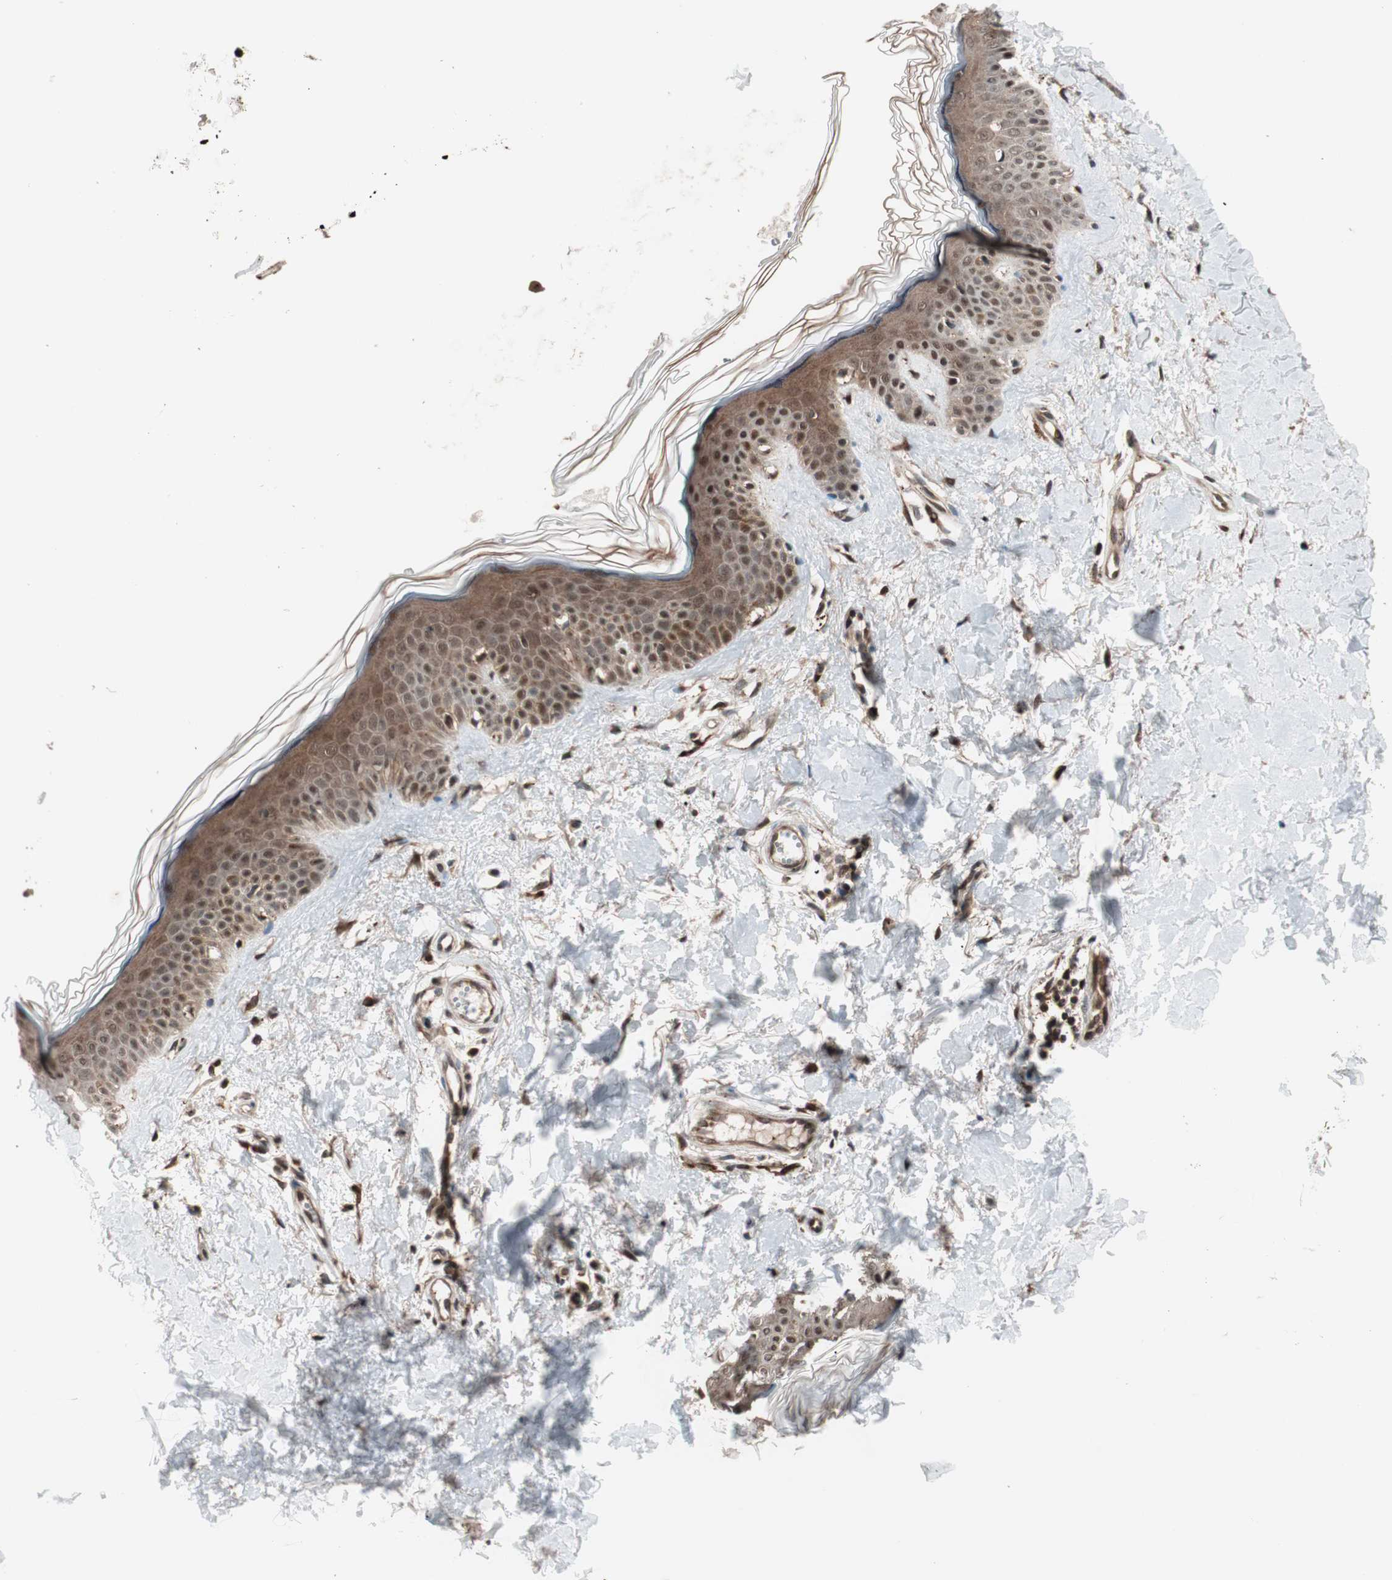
{"staining": {"intensity": "strong", "quantity": ">75%", "location": "cytoplasmic/membranous,nuclear"}, "tissue": "skin", "cell_type": "Fibroblasts", "image_type": "normal", "snomed": [{"axis": "morphology", "description": "Normal tissue, NOS"}, {"axis": "topography", "description": "Skin"}], "caption": "There is high levels of strong cytoplasmic/membranous,nuclear staining in fibroblasts of benign skin, as demonstrated by immunohistochemical staining (brown color).", "gene": "PRKG2", "patient": {"sex": "male", "age": 67}}